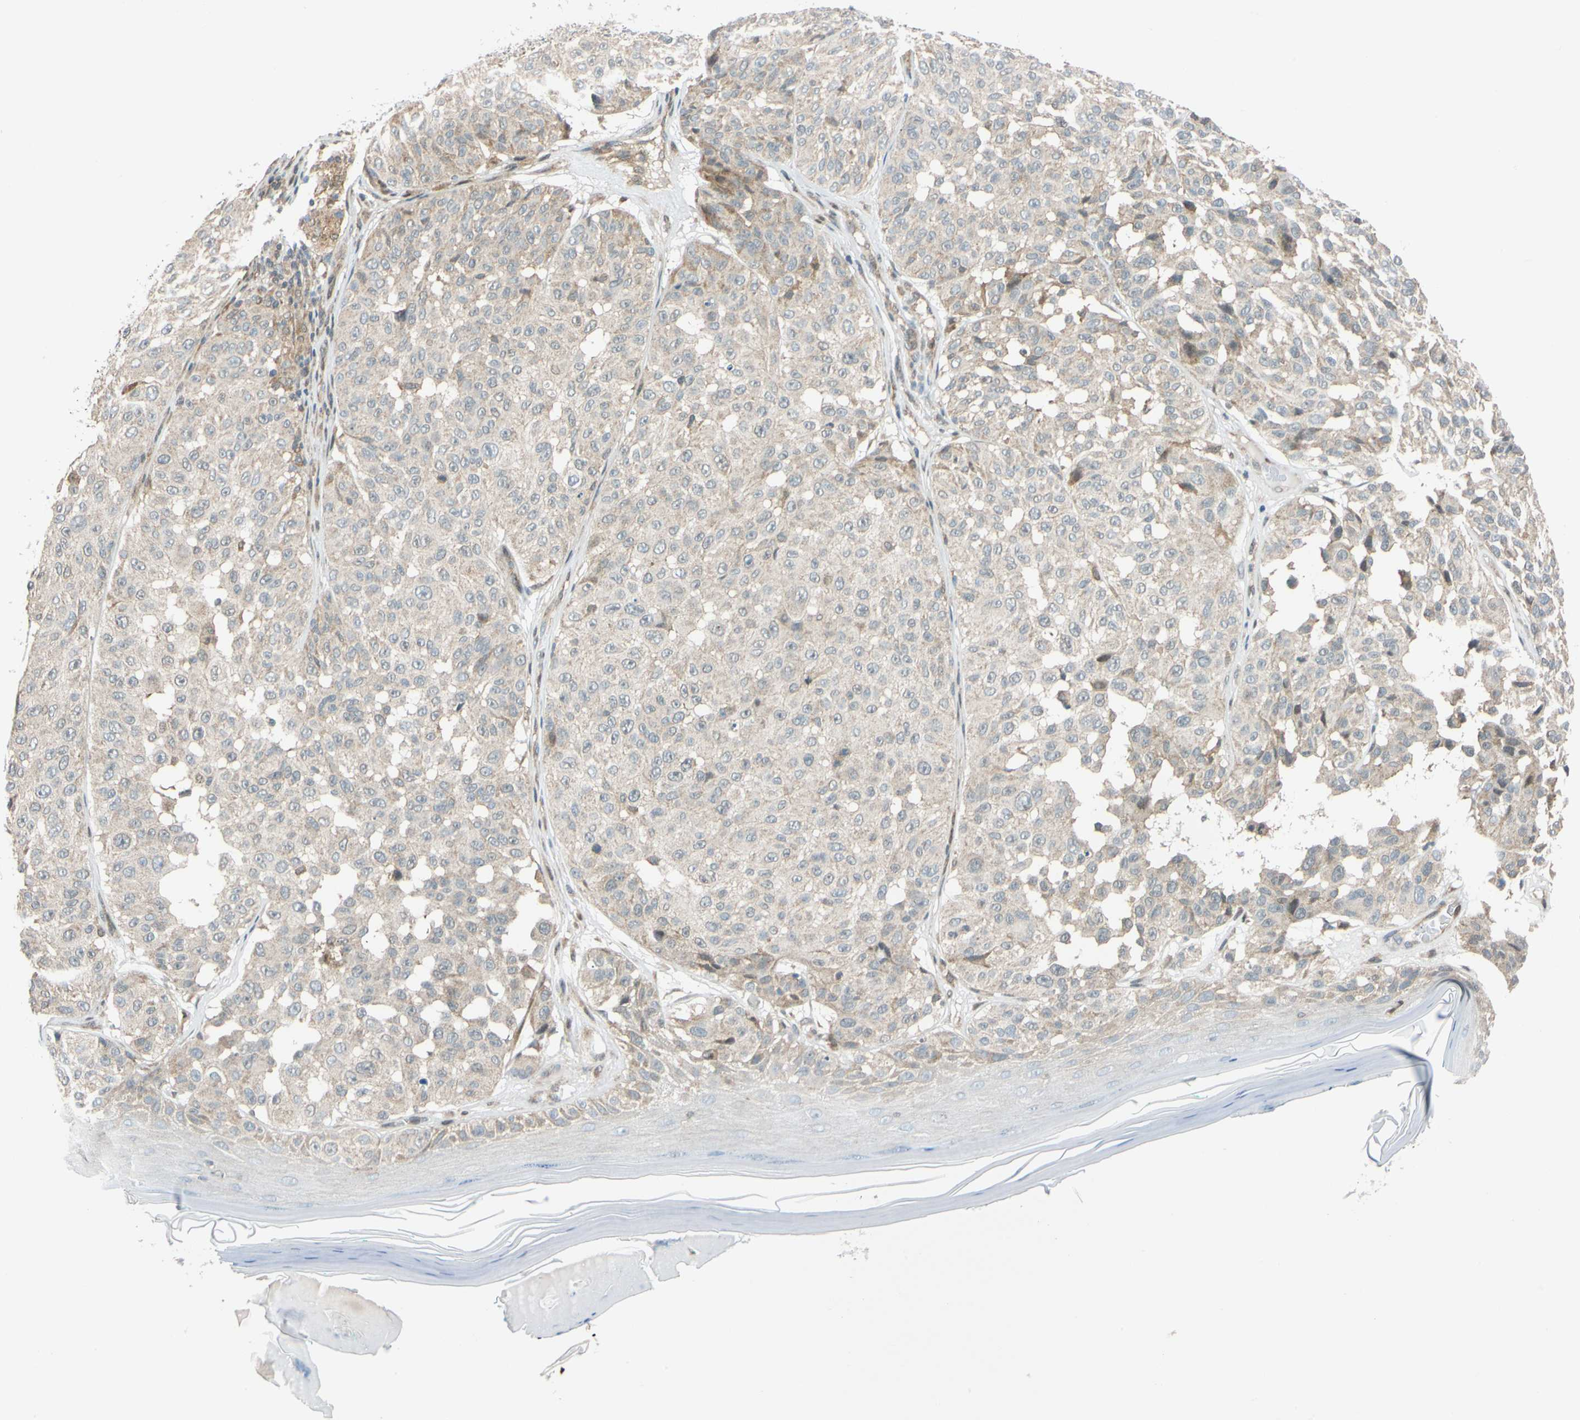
{"staining": {"intensity": "negative", "quantity": "none", "location": "none"}, "tissue": "melanoma", "cell_type": "Tumor cells", "image_type": "cancer", "snomed": [{"axis": "morphology", "description": "Malignant melanoma, NOS"}, {"axis": "topography", "description": "Skin"}], "caption": "This is a photomicrograph of IHC staining of melanoma, which shows no positivity in tumor cells.", "gene": "MAPK9", "patient": {"sex": "female", "age": 46}}